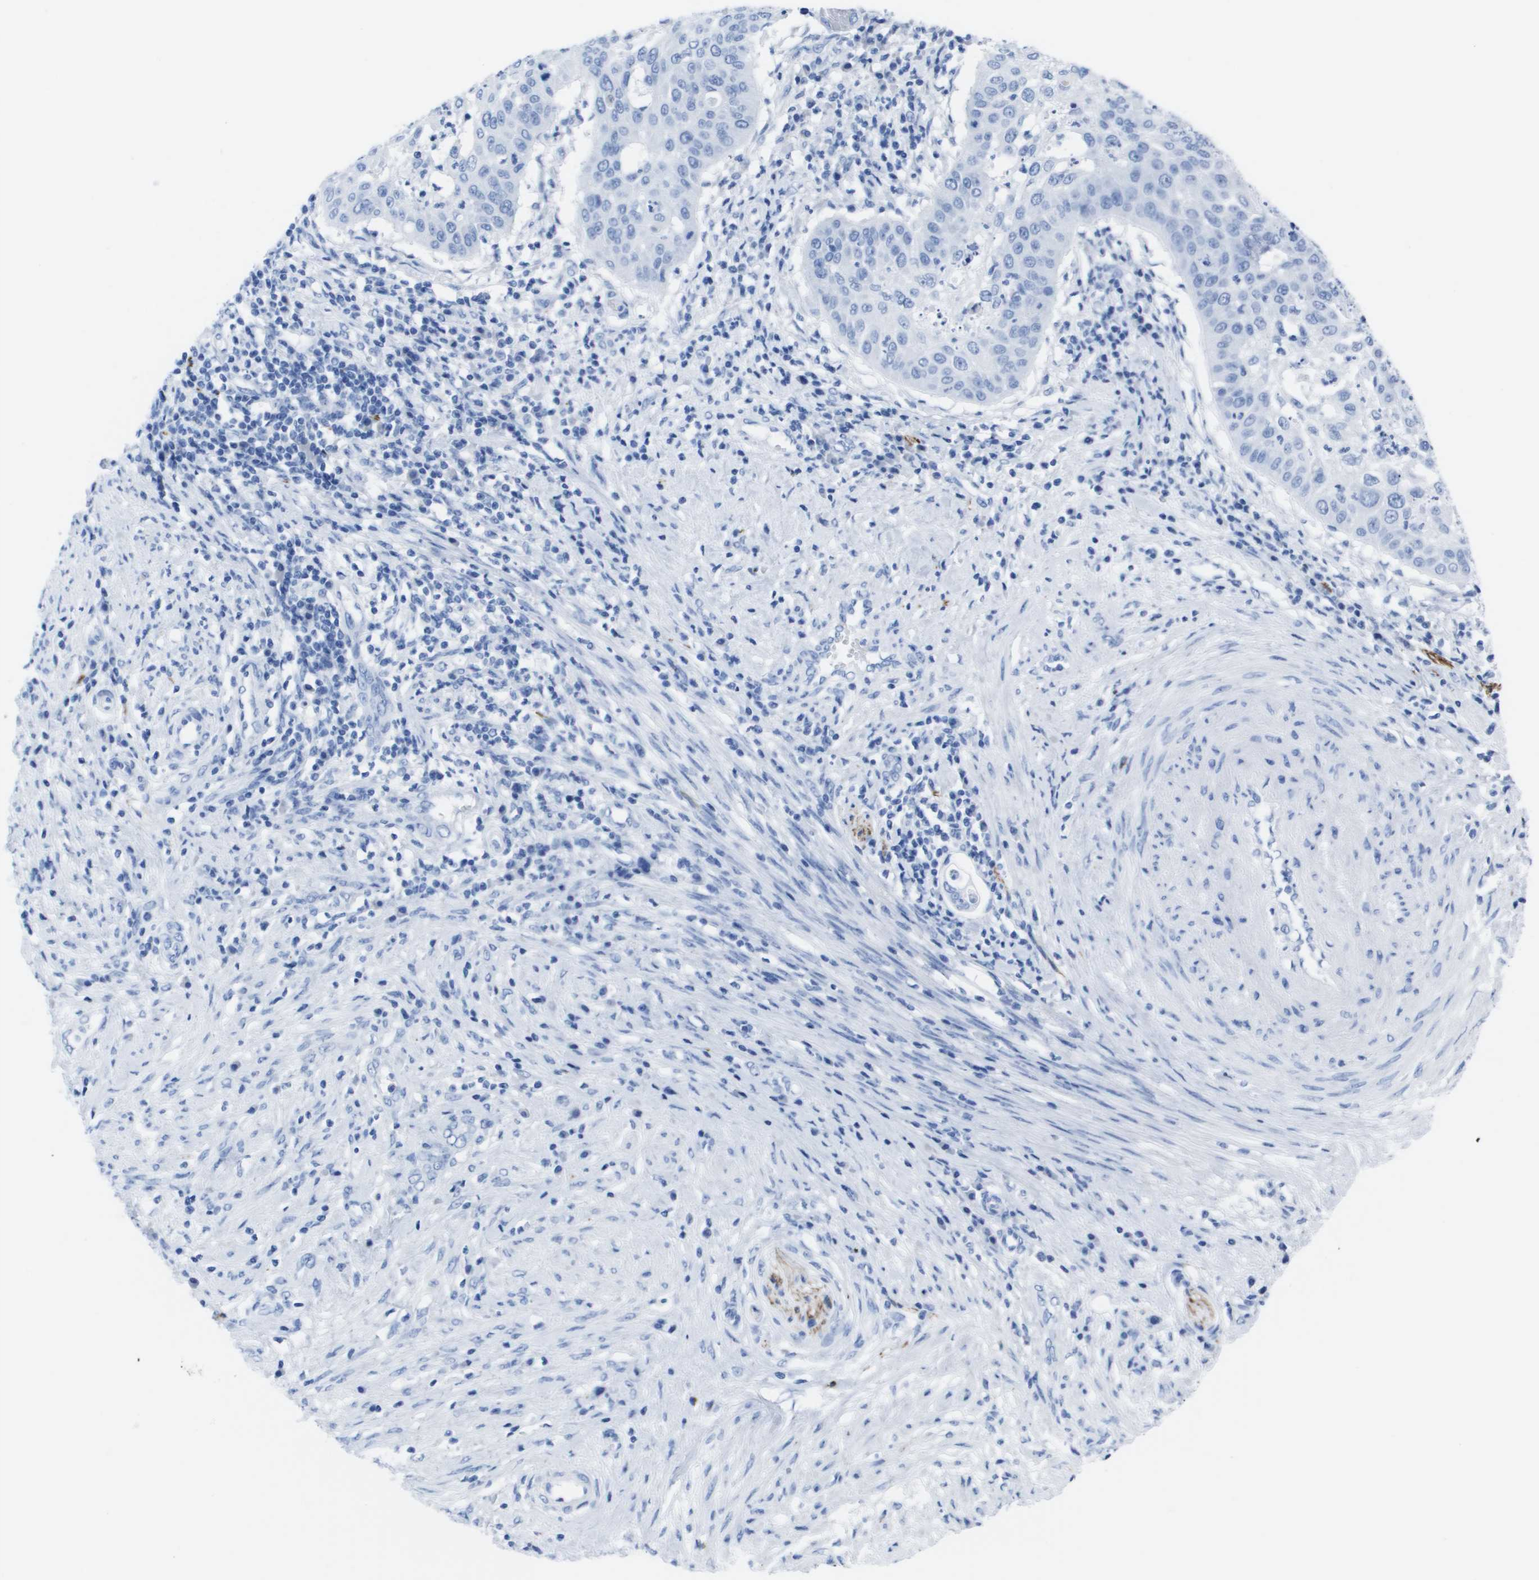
{"staining": {"intensity": "negative", "quantity": "none", "location": "none"}, "tissue": "cervical cancer", "cell_type": "Tumor cells", "image_type": "cancer", "snomed": [{"axis": "morphology", "description": "Normal tissue, NOS"}, {"axis": "morphology", "description": "Squamous cell carcinoma, NOS"}, {"axis": "topography", "description": "Cervix"}], "caption": "High power microscopy histopathology image of an immunohistochemistry (IHC) image of squamous cell carcinoma (cervical), revealing no significant positivity in tumor cells.", "gene": "KCNA3", "patient": {"sex": "female", "age": 39}}